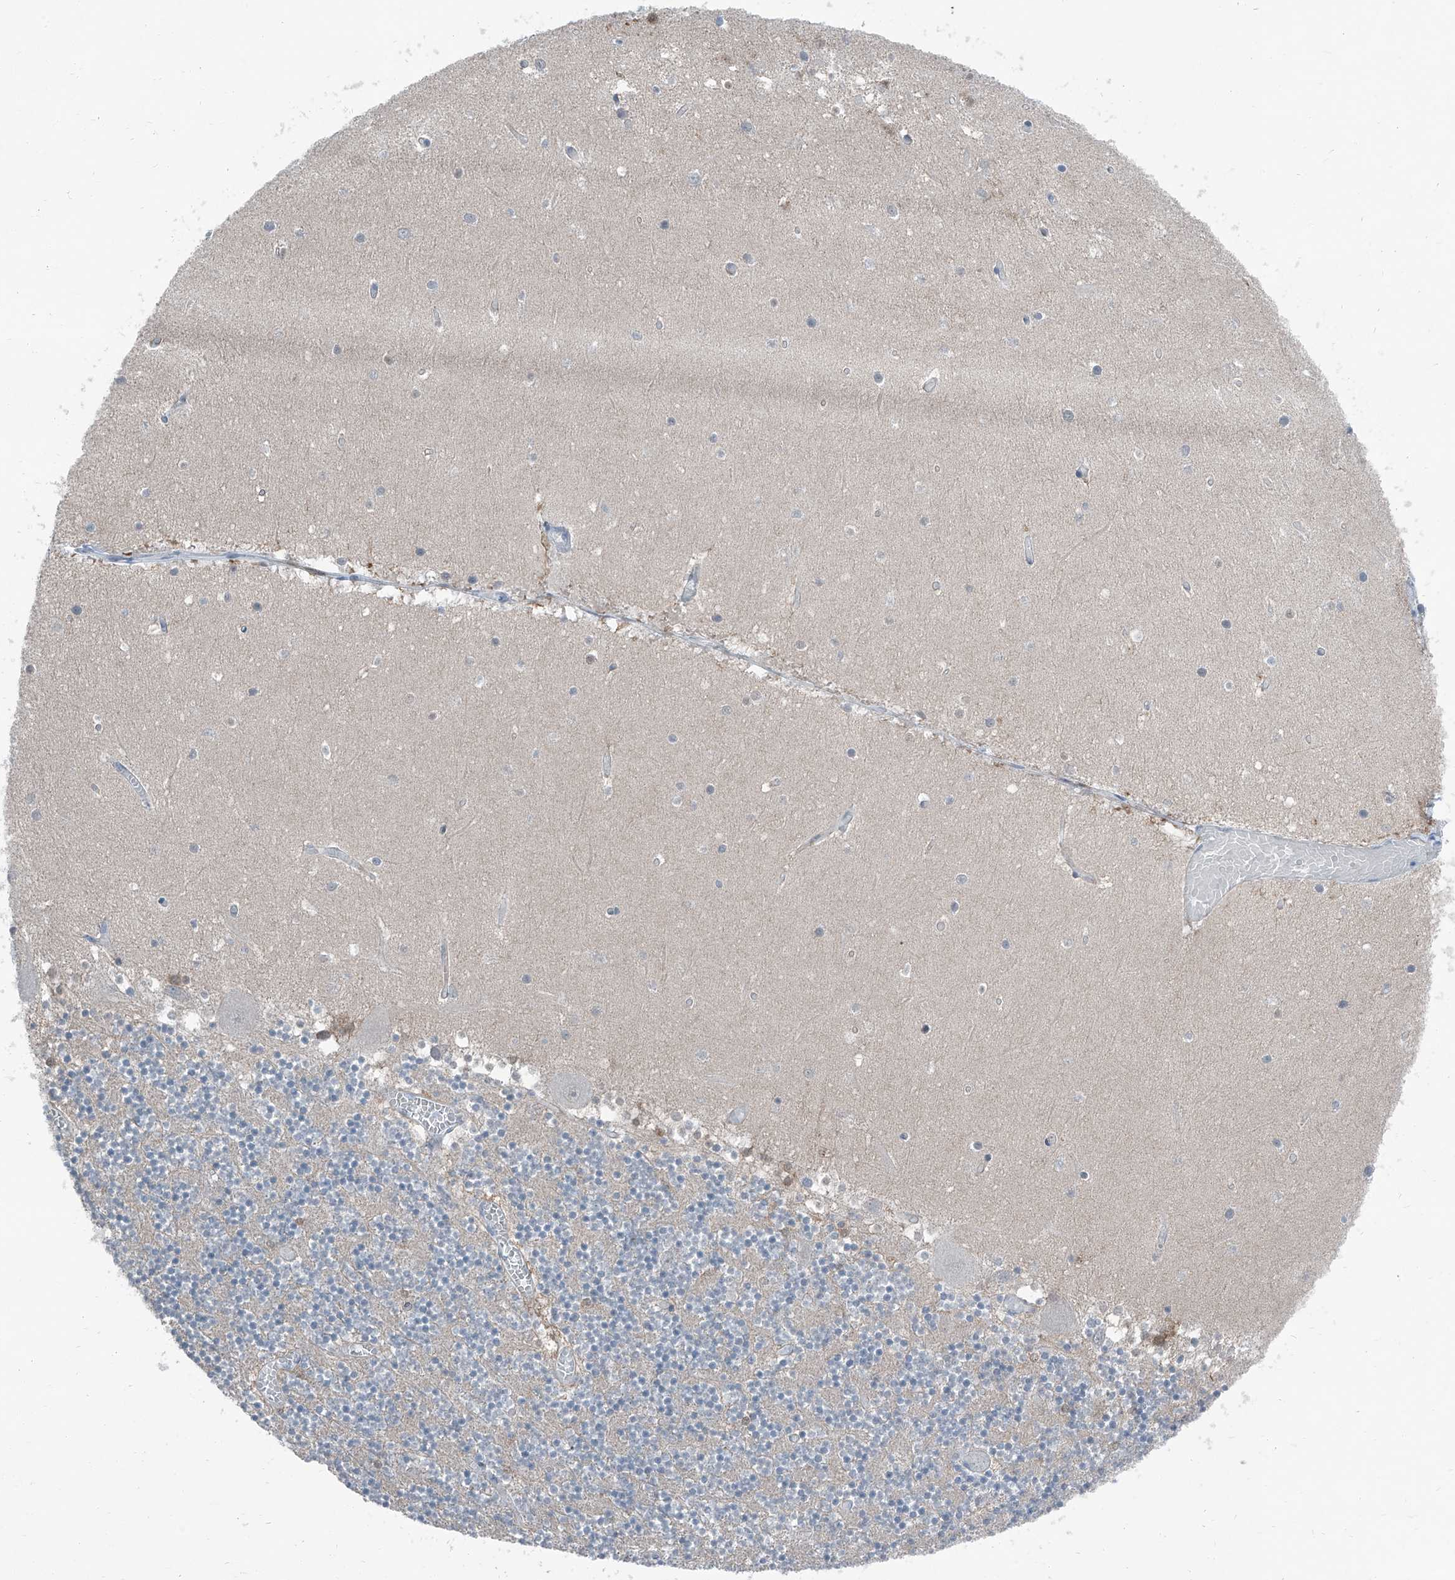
{"staining": {"intensity": "negative", "quantity": "none", "location": "none"}, "tissue": "cerebellum", "cell_type": "Cells in granular layer", "image_type": "normal", "snomed": [{"axis": "morphology", "description": "Normal tissue, NOS"}, {"axis": "topography", "description": "Cerebellum"}], "caption": "IHC photomicrograph of normal cerebellum stained for a protein (brown), which reveals no positivity in cells in granular layer.", "gene": "RGN", "patient": {"sex": "female", "age": 28}}